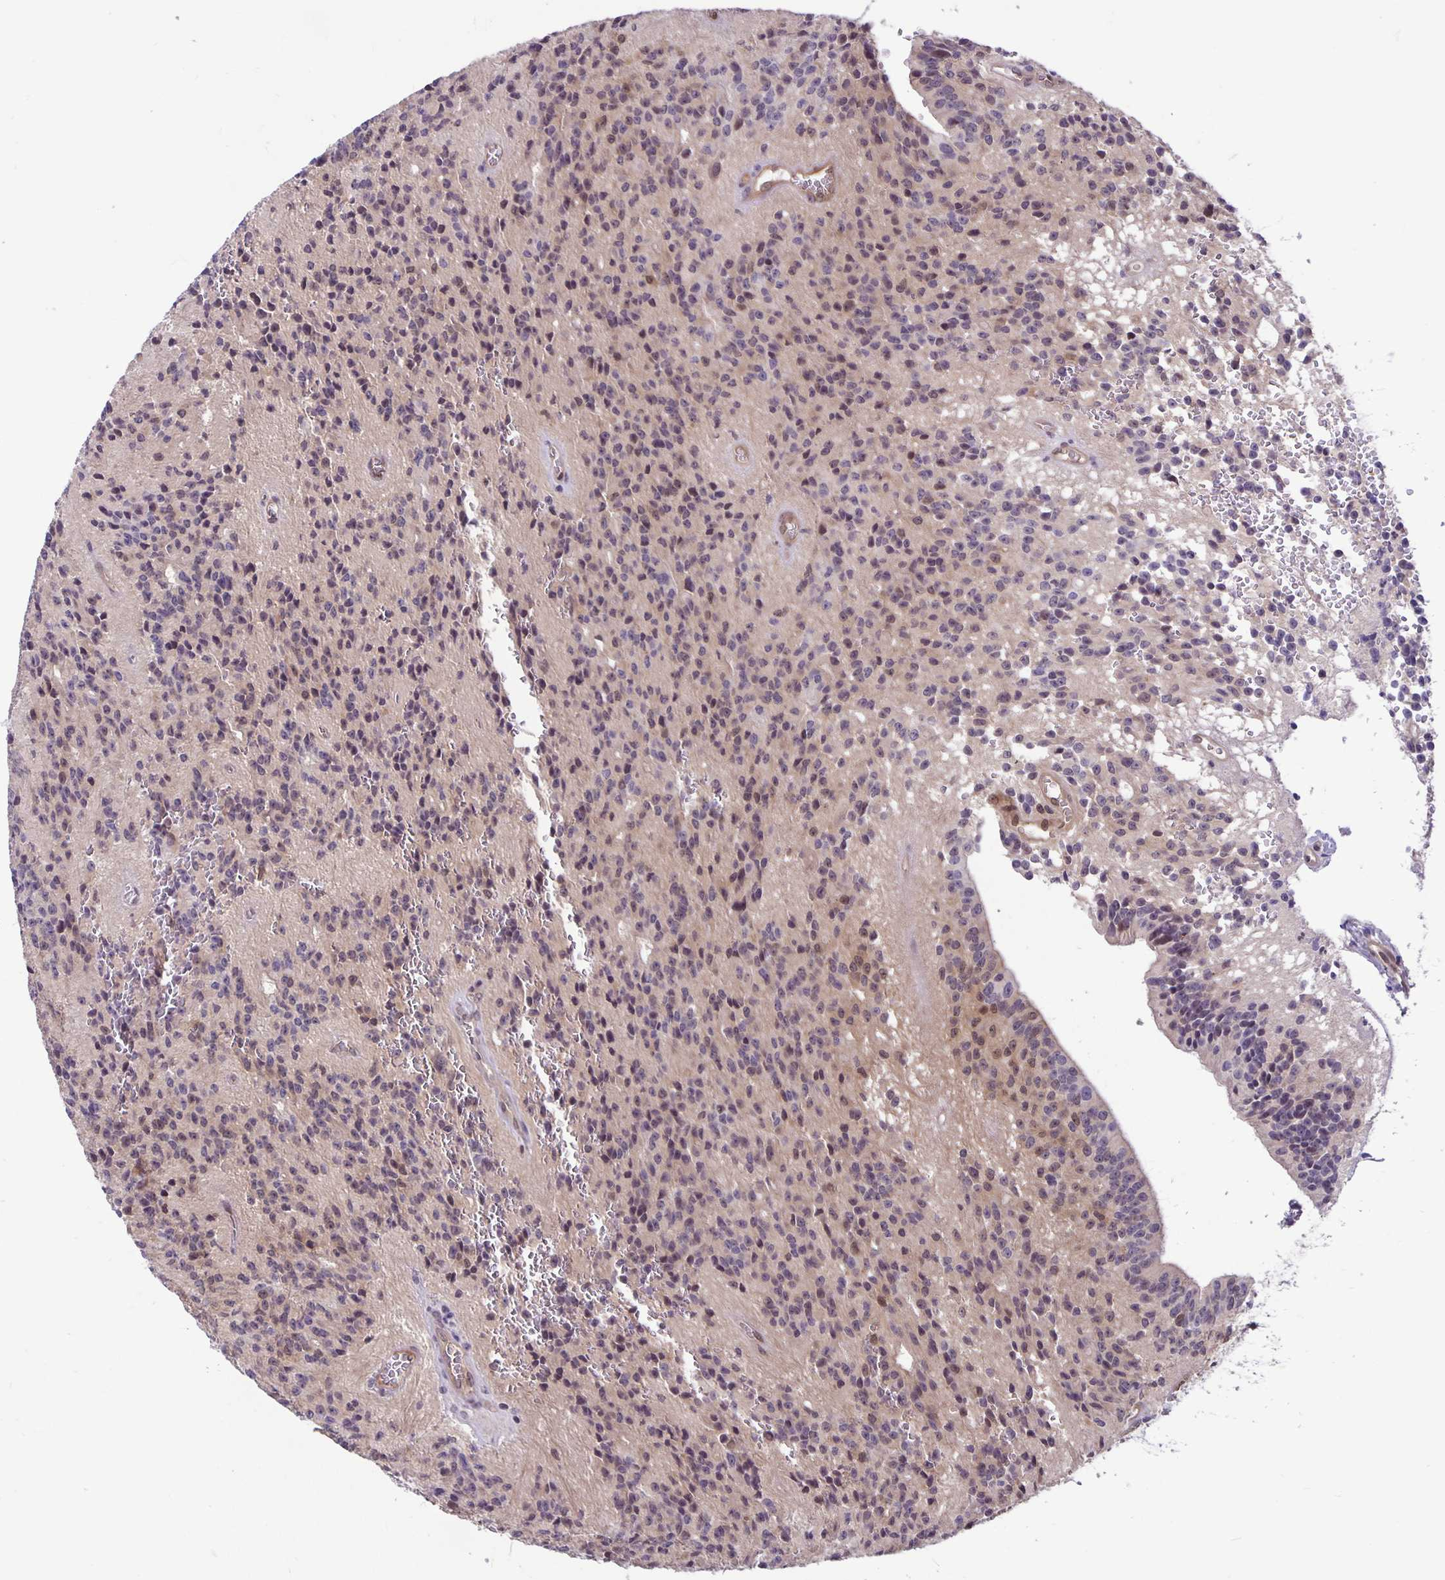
{"staining": {"intensity": "negative", "quantity": "none", "location": "none"}, "tissue": "glioma", "cell_type": "Tumor cells", "image_type": "cancer", "snomed": [{"axis": "morphology", "description": "Glioma, malignant, Low grade"}, {"axis": "topography", "description": "Brain"}], "caption": "A high-resolution histopathology image shows immunohistochemistry staining of glioma, which exhibits no significant expression in tumor cells. (Stains: DAB immunohistochemistry with hematoxylin counter stain, Microscopy: brightfield microscopy at high magnification).", "gene": "TAX1BP3", "patient": {"sex": "male", "age": 31}}